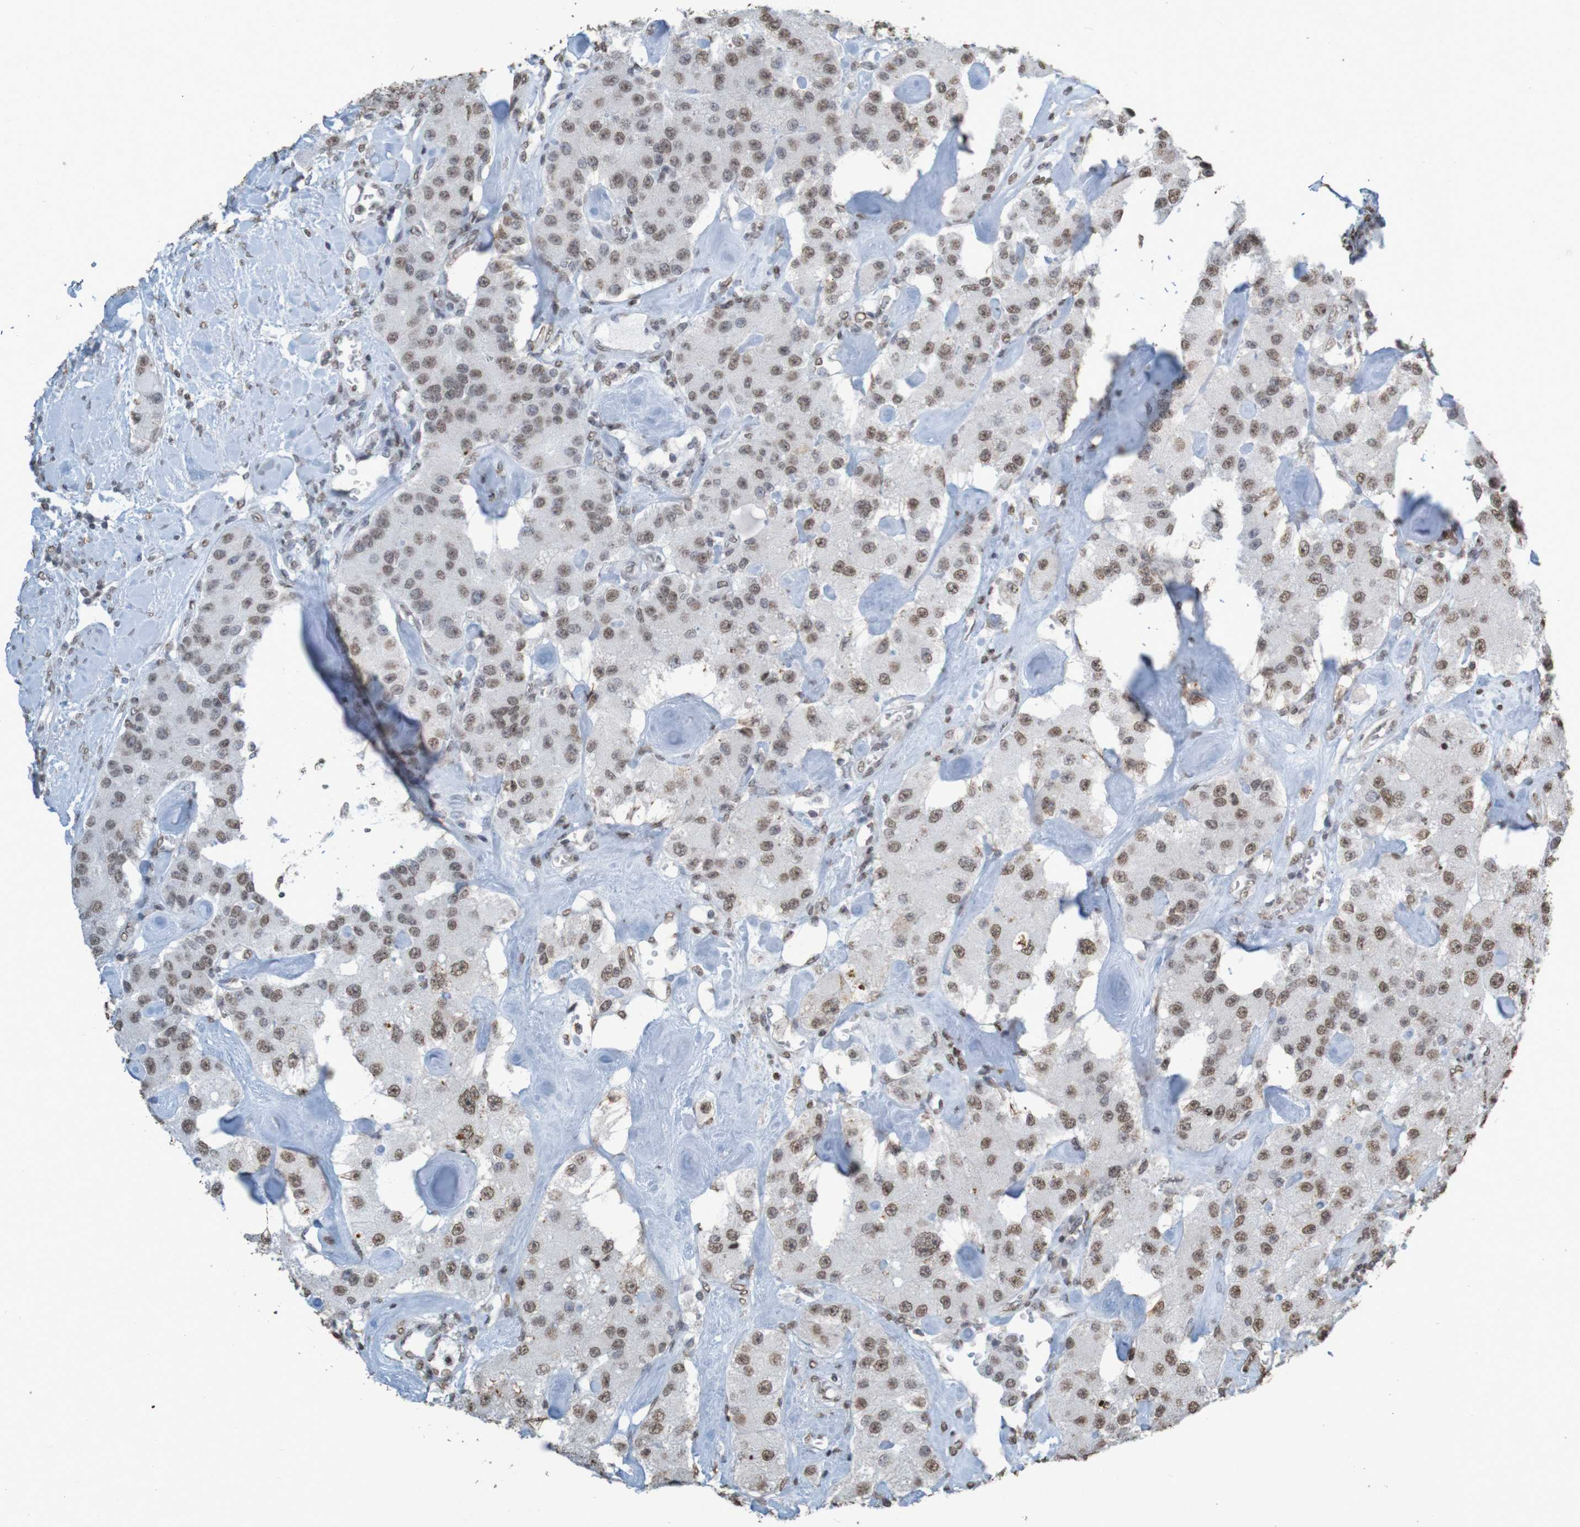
{"staining": {"intensity": "weak", "quantity": ">75%", "location": "nuclear"}, "tissue": "carcinoid", "cell_type": "Tumor cells", "image_type": "cancer", "snomed": [{"axis": "morphology", "description": "Carcinoid, malignant, NOS"}, {"axis": "topography", "description": "Pancreas"}], "caption": "Weak nuclear expression for a protein is seen in about >75% of tumor cells of carcinoid using immunohistochemistry.", "gene": "GFI1", "patient": {"sex": "male", "age": 41}}